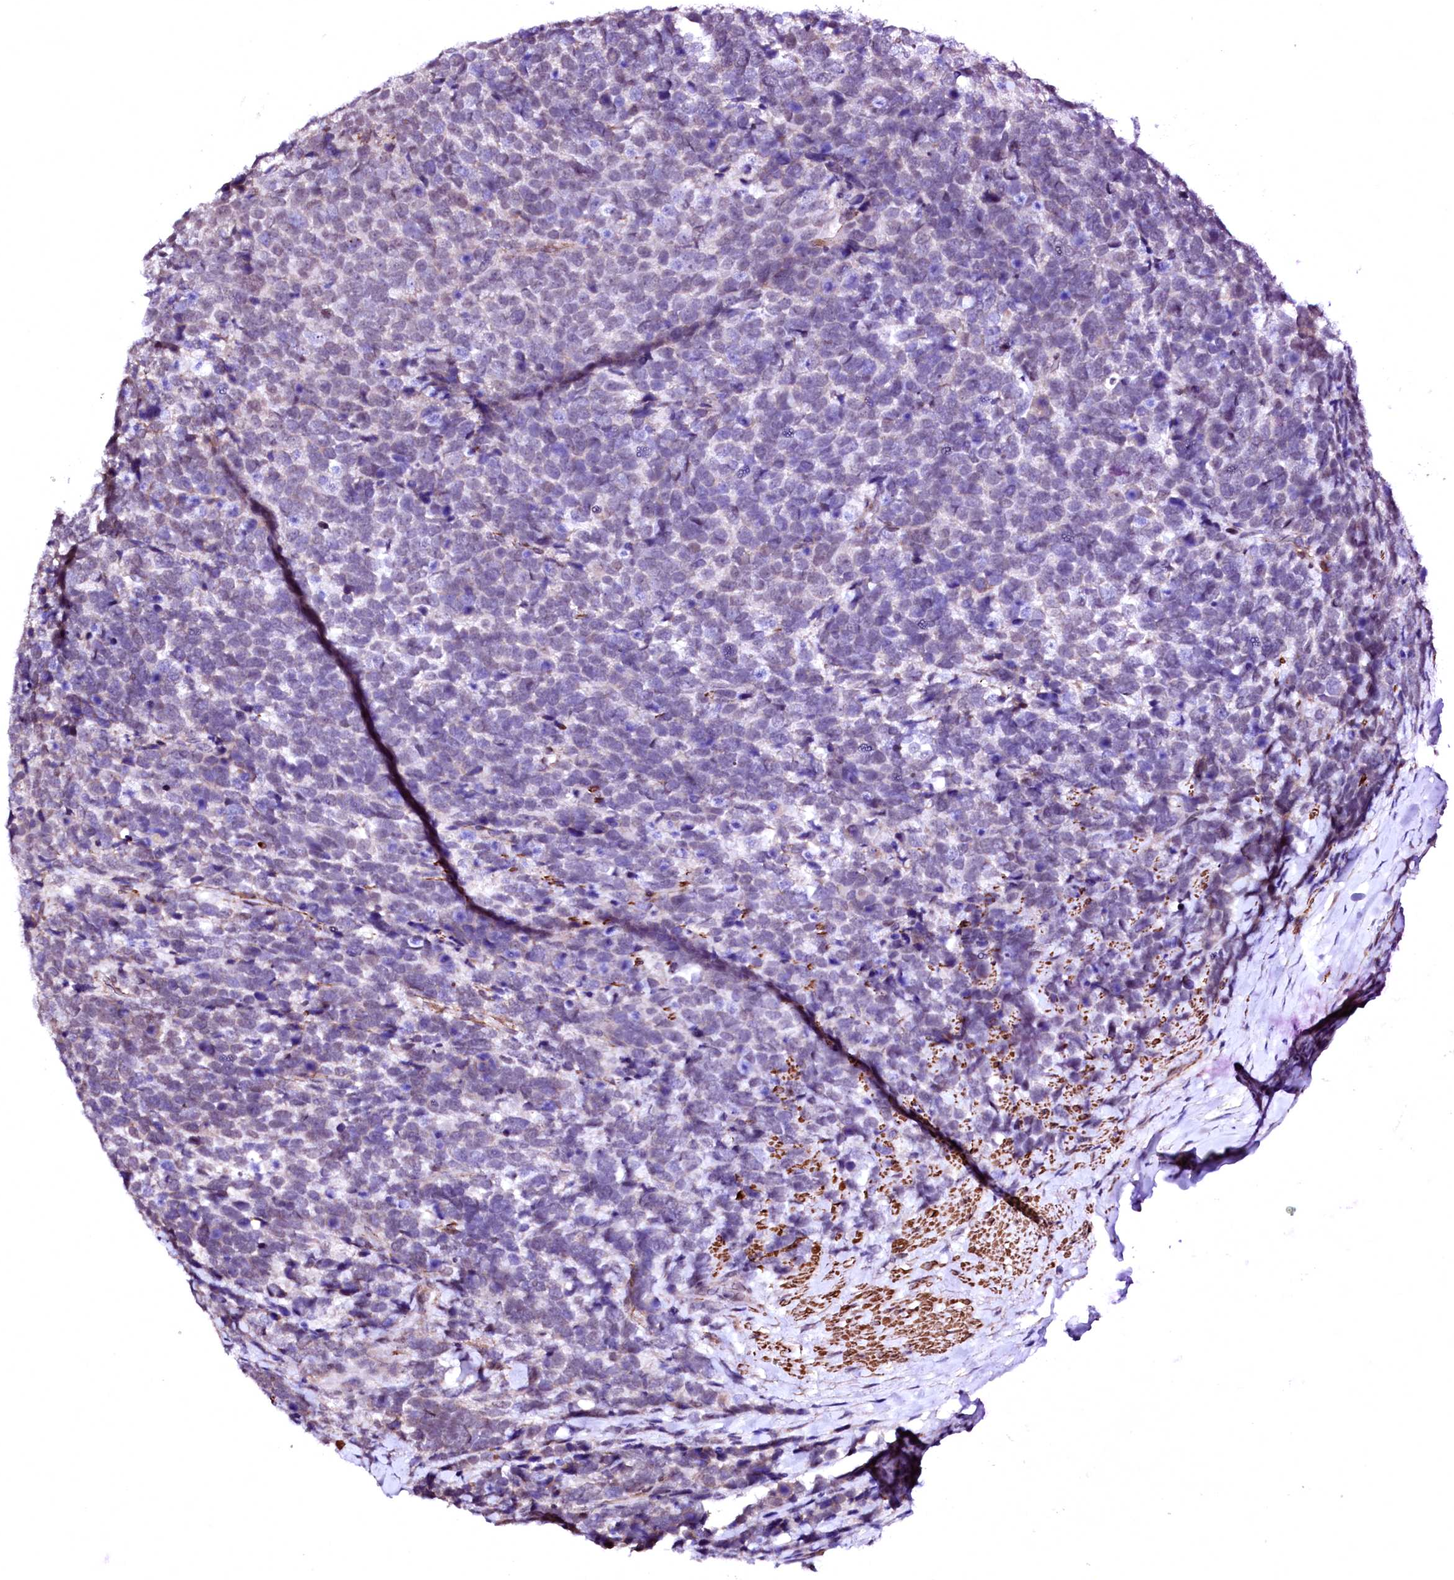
{"staining": {"intensity": "negative", "quantity": "none", "location": "none"}, "tissue": "urothelial cancer", "cell_type": "Tumor cells", "image_type": "cancer", "snomed": [{"axis": "morphology", "description": "Urothelial carcinoma, High grade"}, {"axis": "topography", "description": "Urinary bladder"}], "caption": "Tumor cells show no significant protein positivity in urothelial carcinoma (high-grade).", "gene": "GPR176", "patient": {"sex": "female", "age": 82}}